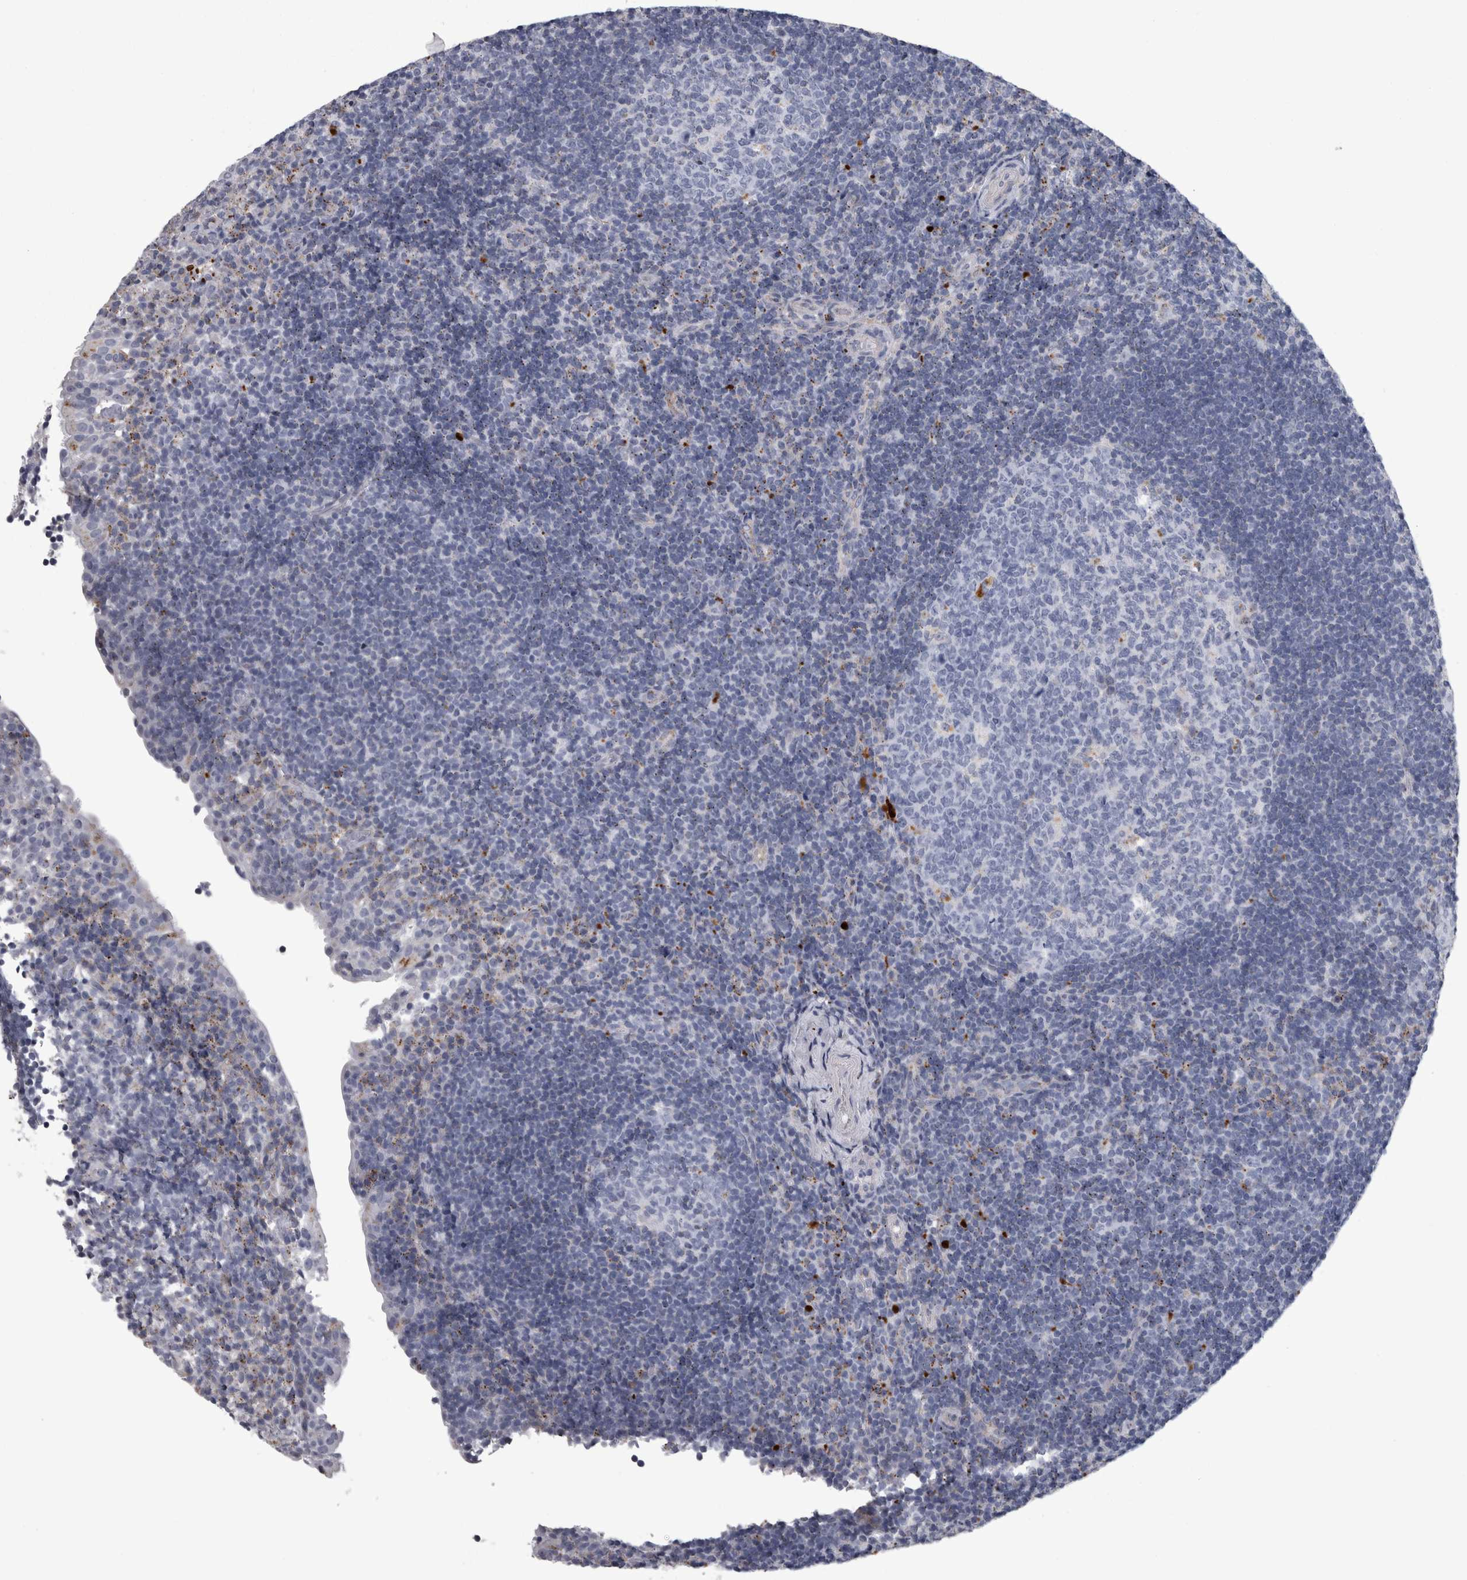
{"staining": {"intensity": "negative", "quantity": "none", "location": "none"}, "tissue": "tonsil", "cell_type": "Germinal center cells", "image_type": "normal", "snomed": [{"axis": "morphology", "description": "Normal tissue, NOS"}, {"axis": "topography", "description": "Tonsil"}], "caption": "Histopathology image shows no protein positivity in germinal center cells of normal tonsil.", "gene": "DPP7", "patient": {"sex": "female", "age": 40}}